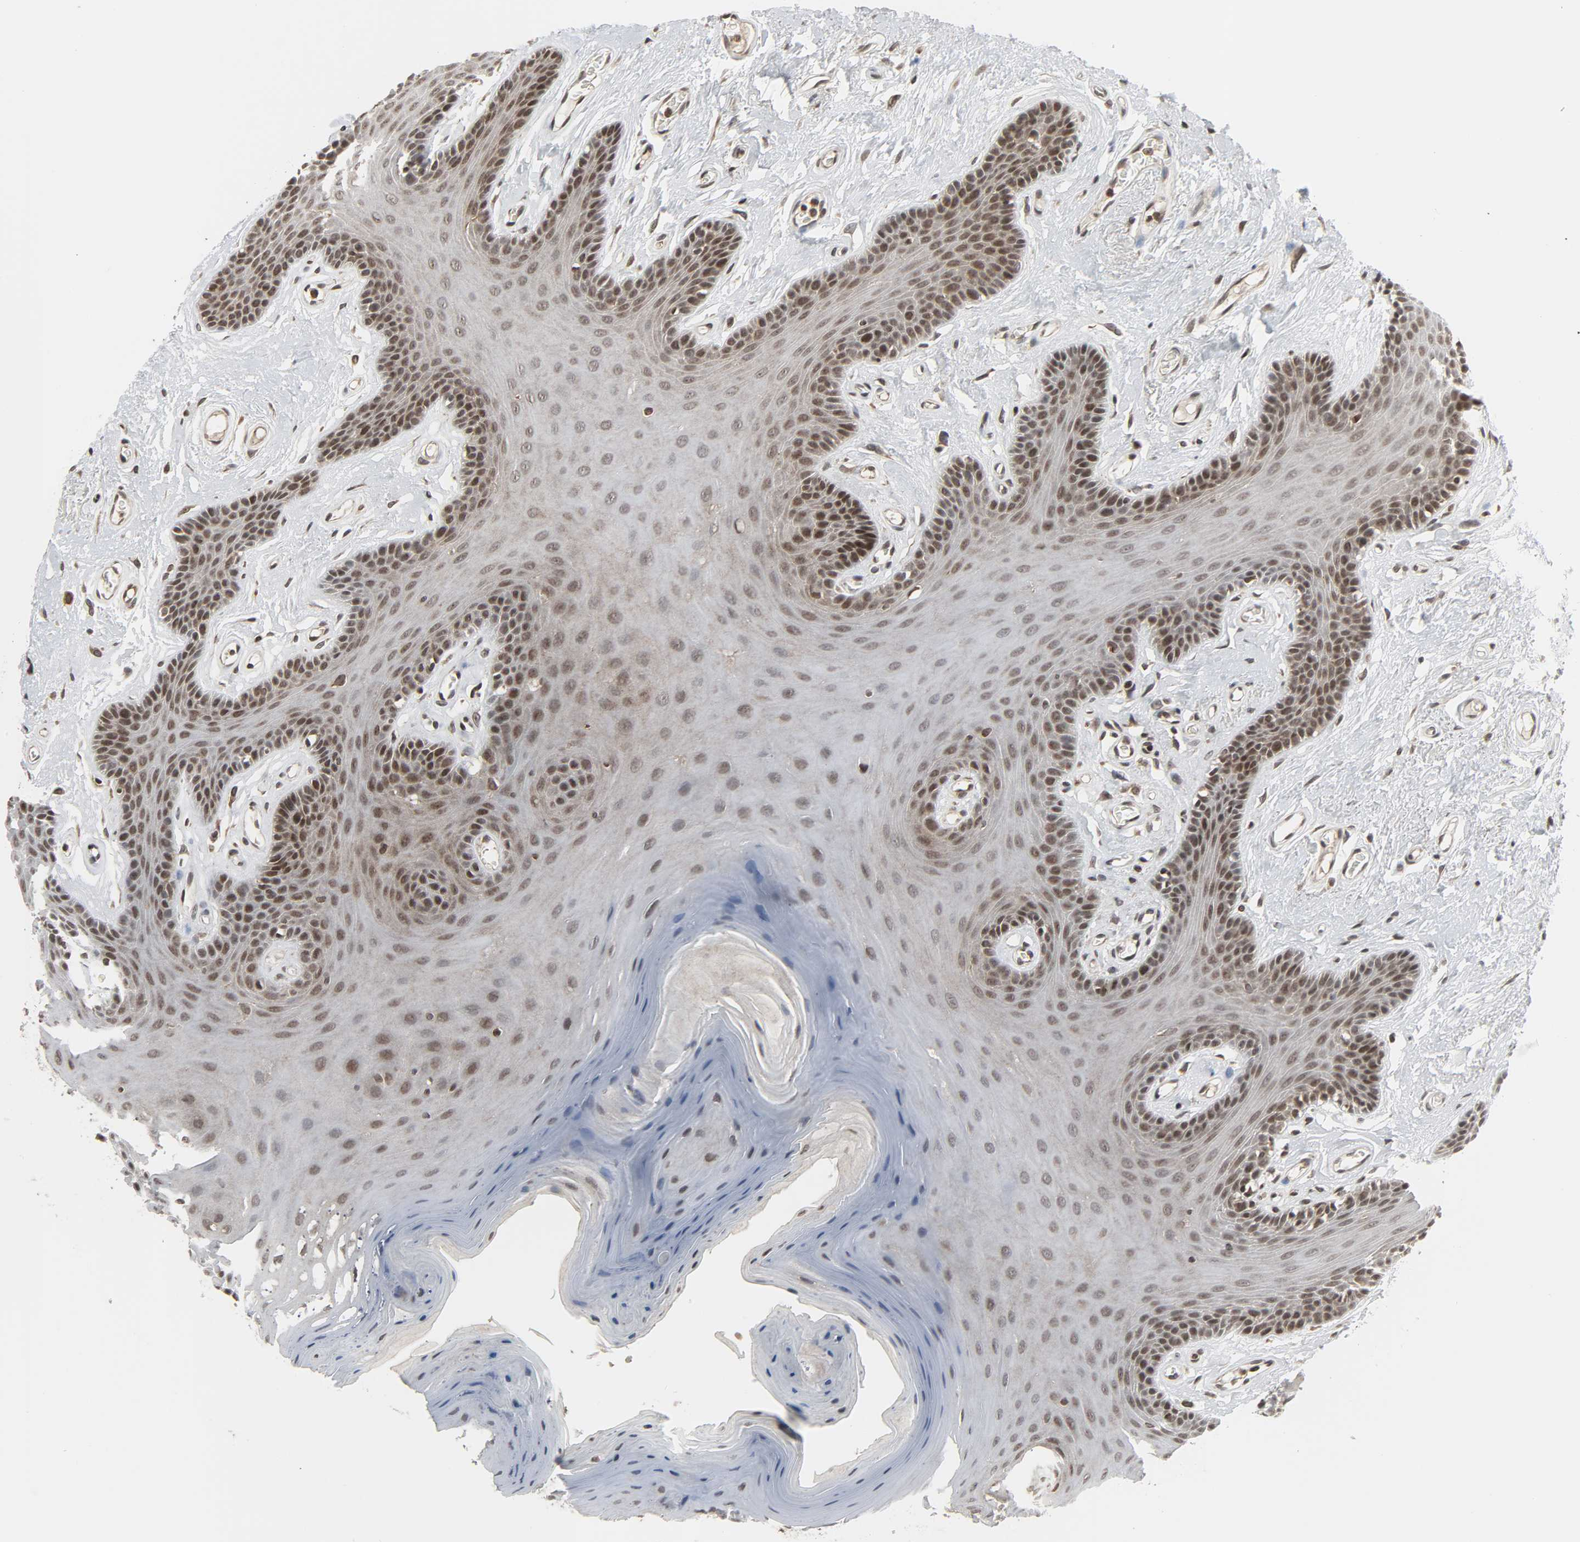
{"staining": {"intensity": "moderate", "quantity": "<25%", "location": "nuclear"}, "tissue": "oral mucosa", "cell_type": "Squamous epithelial cells", "image_type": "normal", "snomed": [{"axis": "morphology", "description": "Normal tissue, NOS"}, {"axis": "morphology", "description": "Squamous cell carcinoma, NOS"}, {"axis": "topography", "description": "Skeletal muscle"}, {"axis": "topography", "description": "Oral tissue"}, {"axis": "topography", "description": "Head-Neck"}], "caption": "The image exhibits staining of unremarkable oral mucosa, revealing moderate nuclear protein staining (brown color) within squamous epithelial cells. (DAB (3,3'-diaminobenzidine) = brown stain, brightfield microscopy at high magnification).", "gene": "XRCC1", "patient": {"sex": "male", "age": 71}}